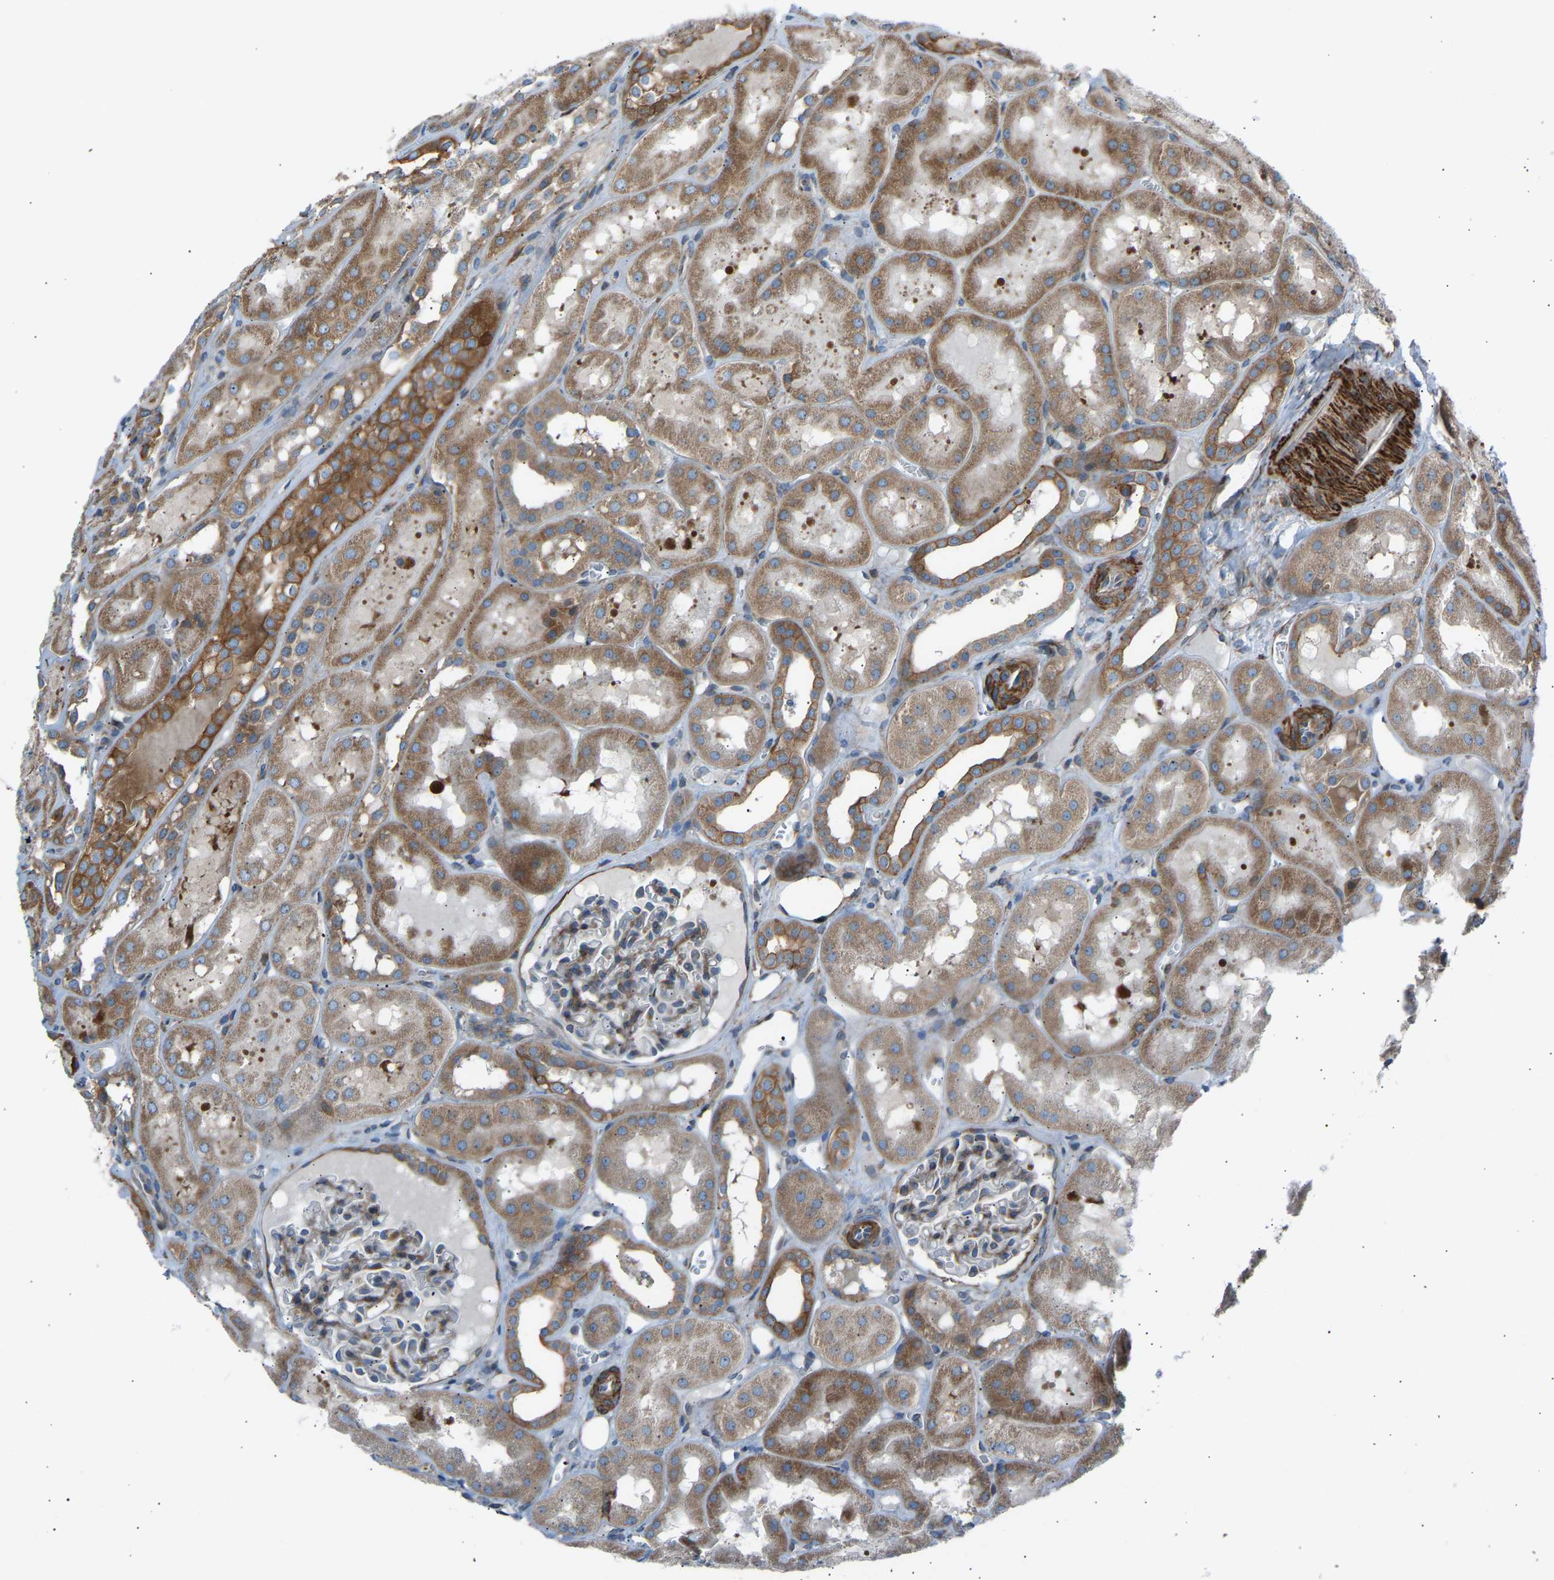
{"staining": {"intensity": "moderate", "quantity": "25%-75%", "location": "cytoplasmic/membranous"}, "tissue": "kidney", "cell_type": "Cells in glomeruli", "image_type": "normal", "snomed": [{"axis": "morphology", "description": "Normal tissue, NOS"}, {"axis": "topography", "description": "Kidney"}, {"axis": "topography", "description": "Urinary bladder"}], "caption": "Kidney stained for a protein reveals moderate cytoplasmic/membranous positivity in cells in glomeruli. (DAB IHC, brown staining for protein, blue staining for nuclei).", "gene": "VPS41", "patient": {"sex": "male", "age": 16}}